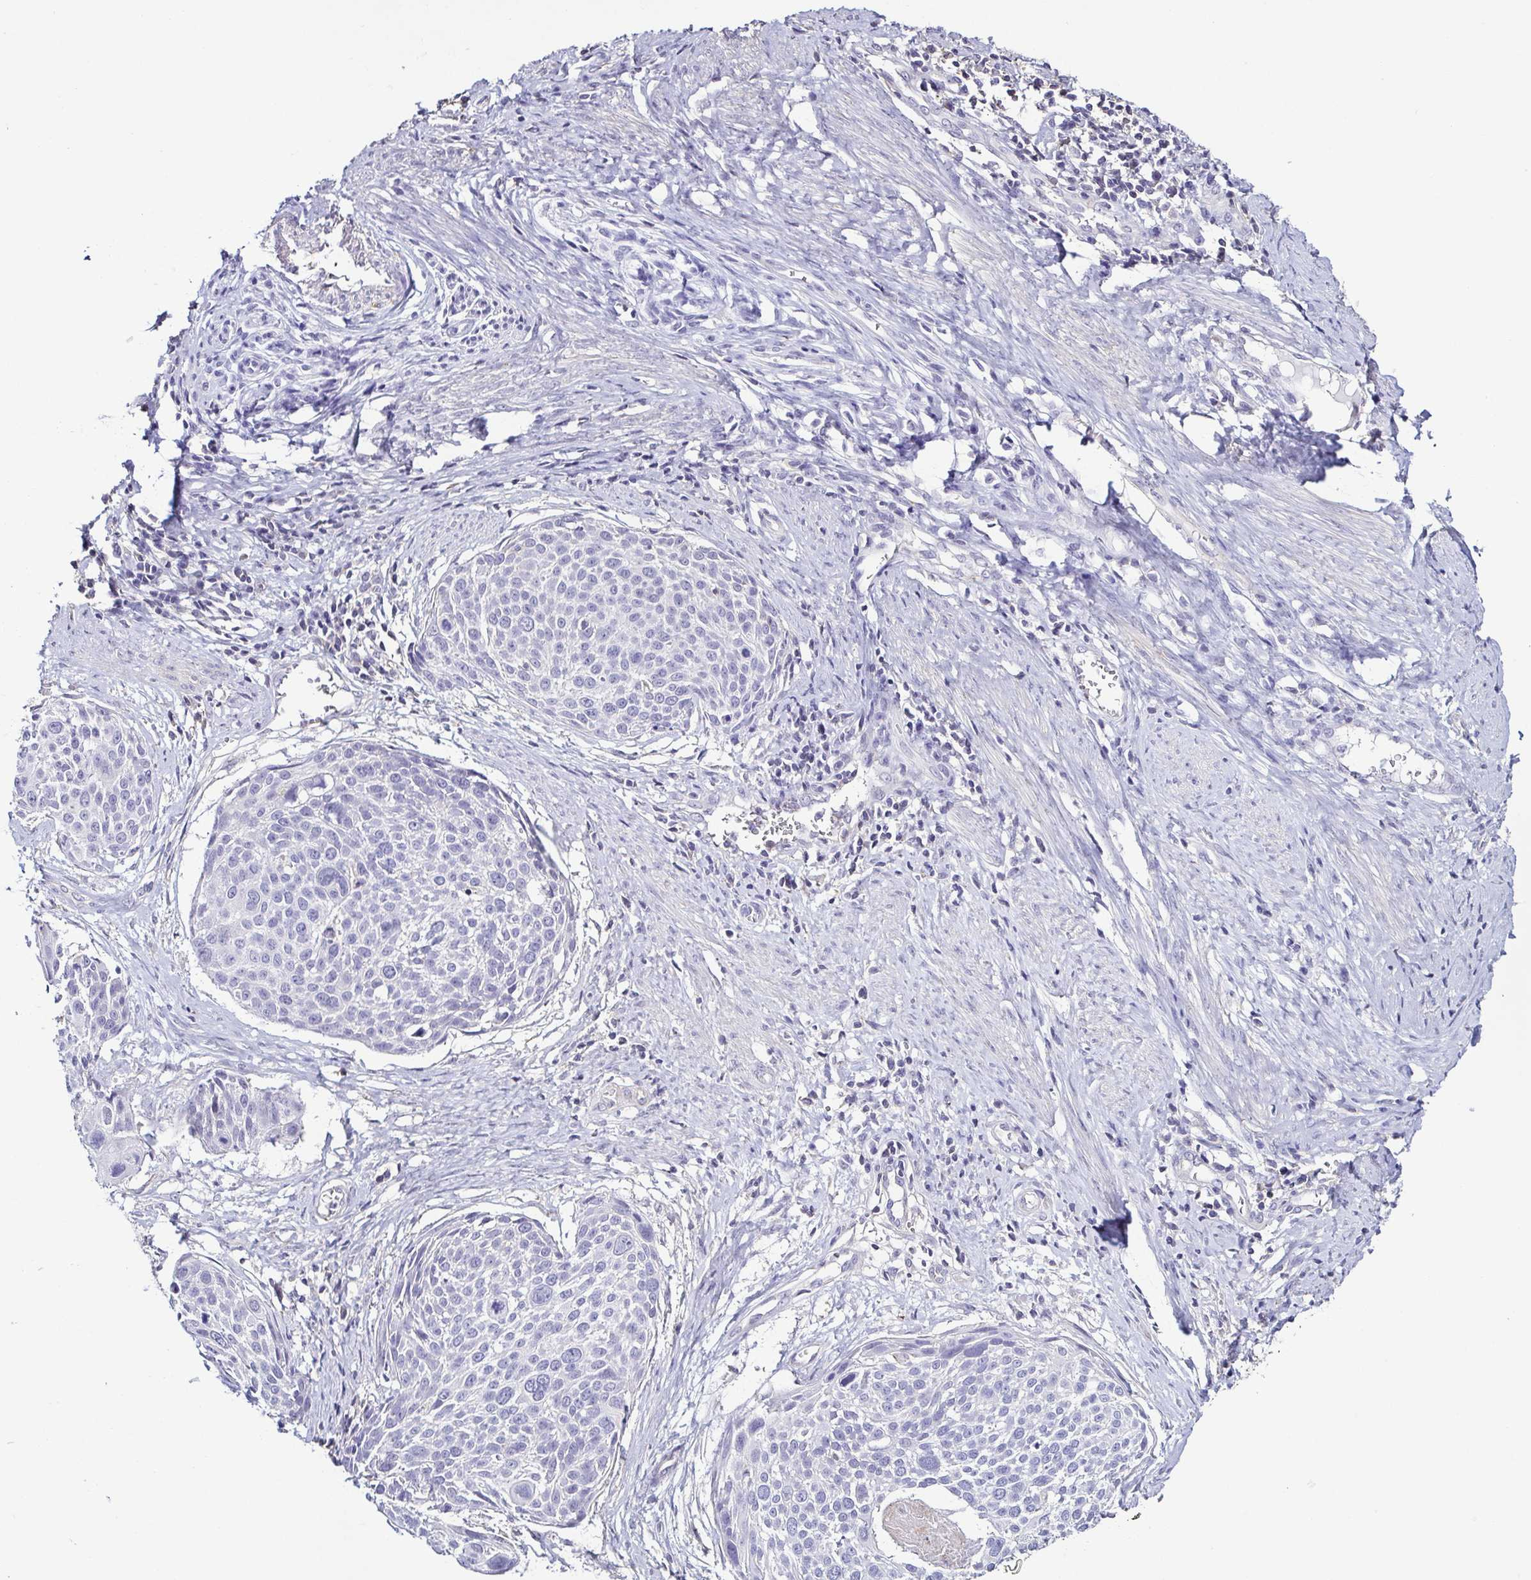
{"staining": {"intensity": "negative", "quantity": "none", "location": "none"}, "tissue": "cervical cancer", "cell_type": "Tumor cells", "image_type": "cancer", "snomed": [{"axis": "morphology", "description": "Squamous cell carcinoma, NOS"}, {"axis": "topography", "description": "Cervix"}], "caption": "Human cervical cancer (squamous cell carcinoma) stained for a protein using immunohistochemistry exhibits no expression in tumor cells.", "gene": "TNNT2", "patient": {"sex": "female", "age": 39}}